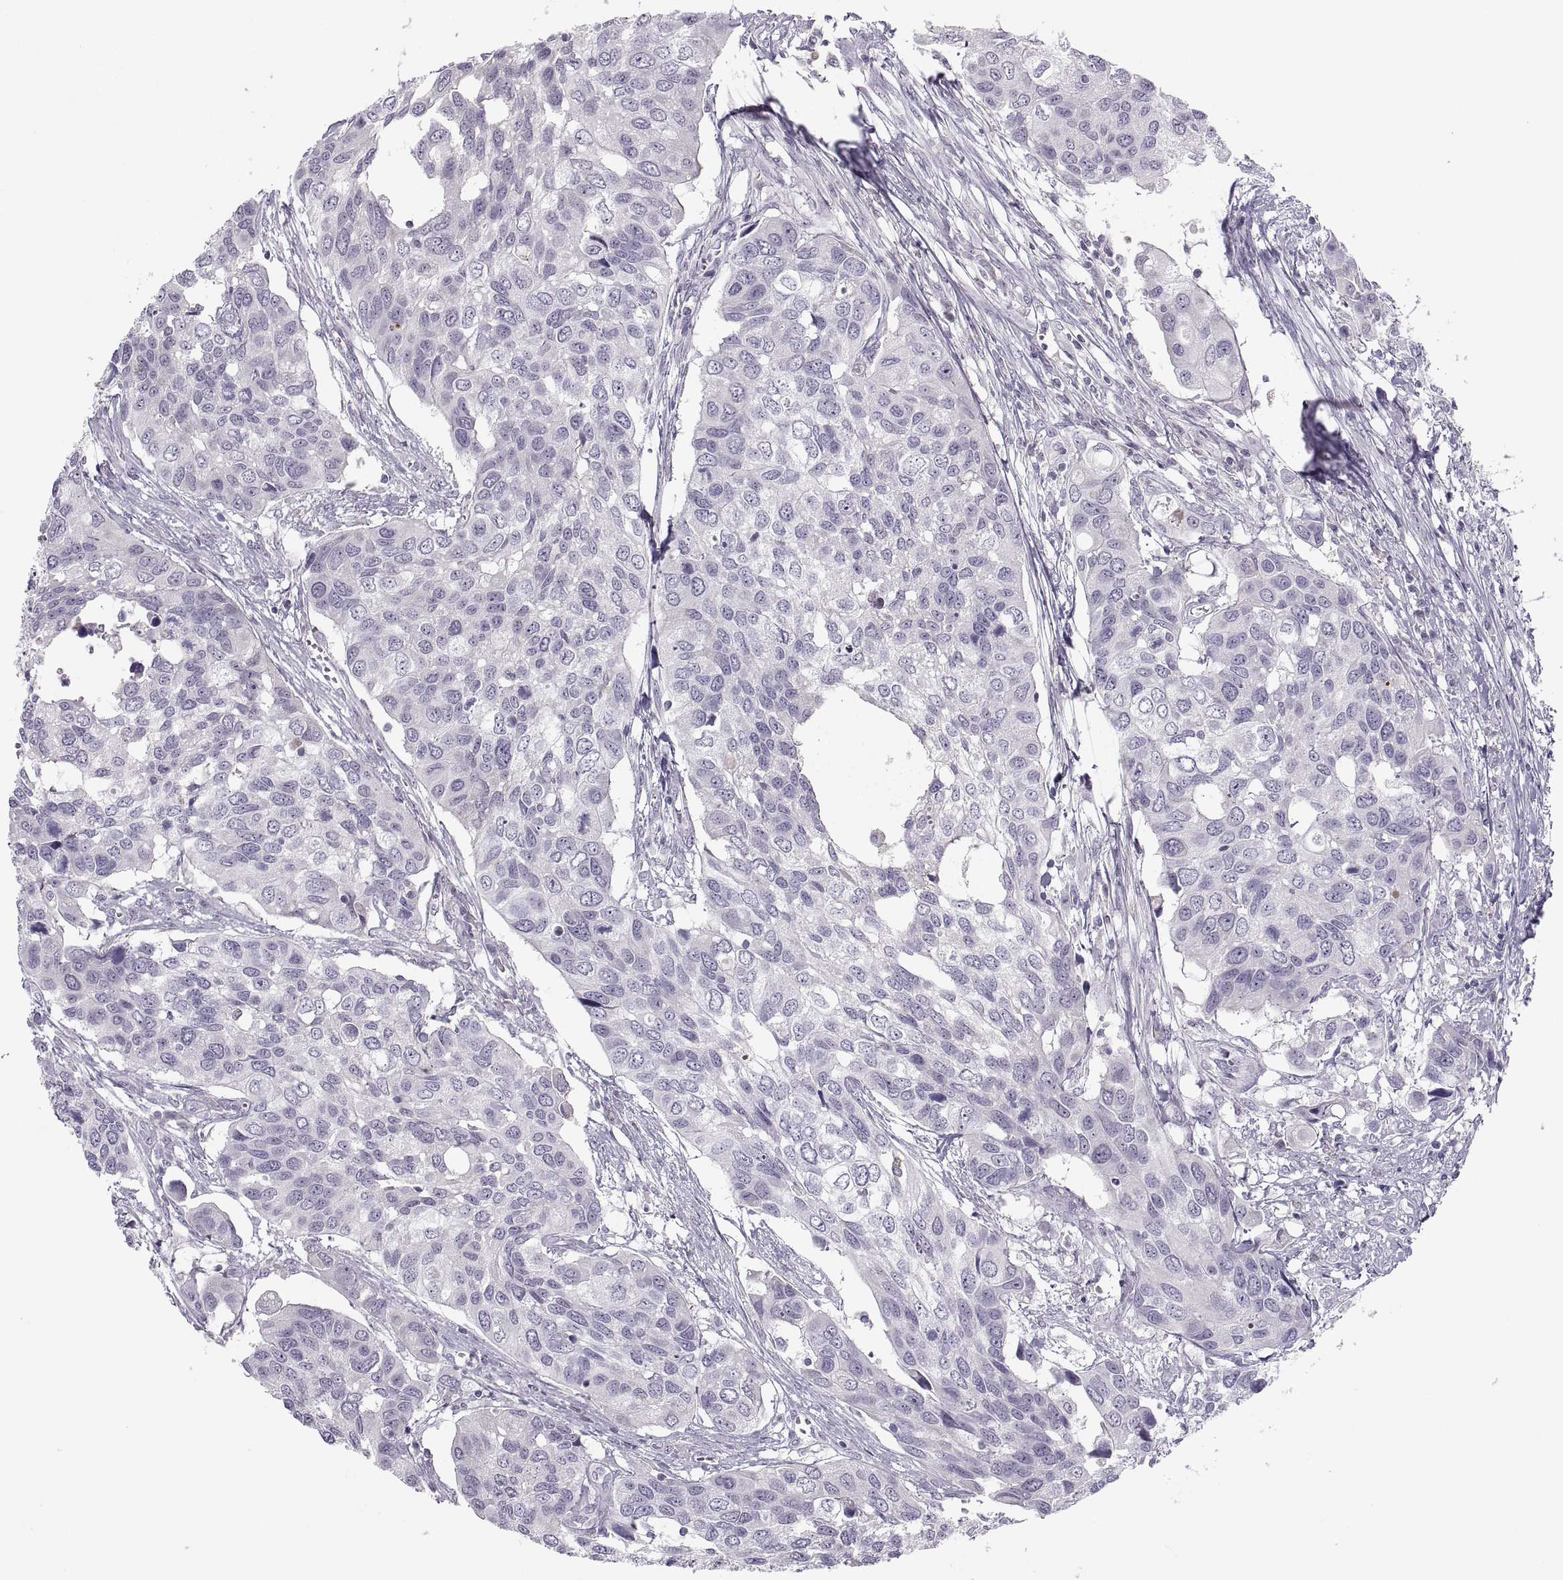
{"staining": {"intensity": "negative", "quantity": "none", "location": "none"}, "tissue": "urothelial cancer", "cell_type": "Tumor cells", "image_type": "cancer", "snomed": [{"axis": "morphology", "description": "Urothelial carcinoma, High grade"}, {"axis": "topography", "description": "Urinary bladder"}], "caption": "Urothelial cancer was stained to show a protein in brown. There is no significant expression in tumor cells. (DAB (3,3'-diaminobenzidine) IHC with hematoxylin counter stain).", "gene": "CHCT1", "patient": {"sex": "male", "age": 60}}